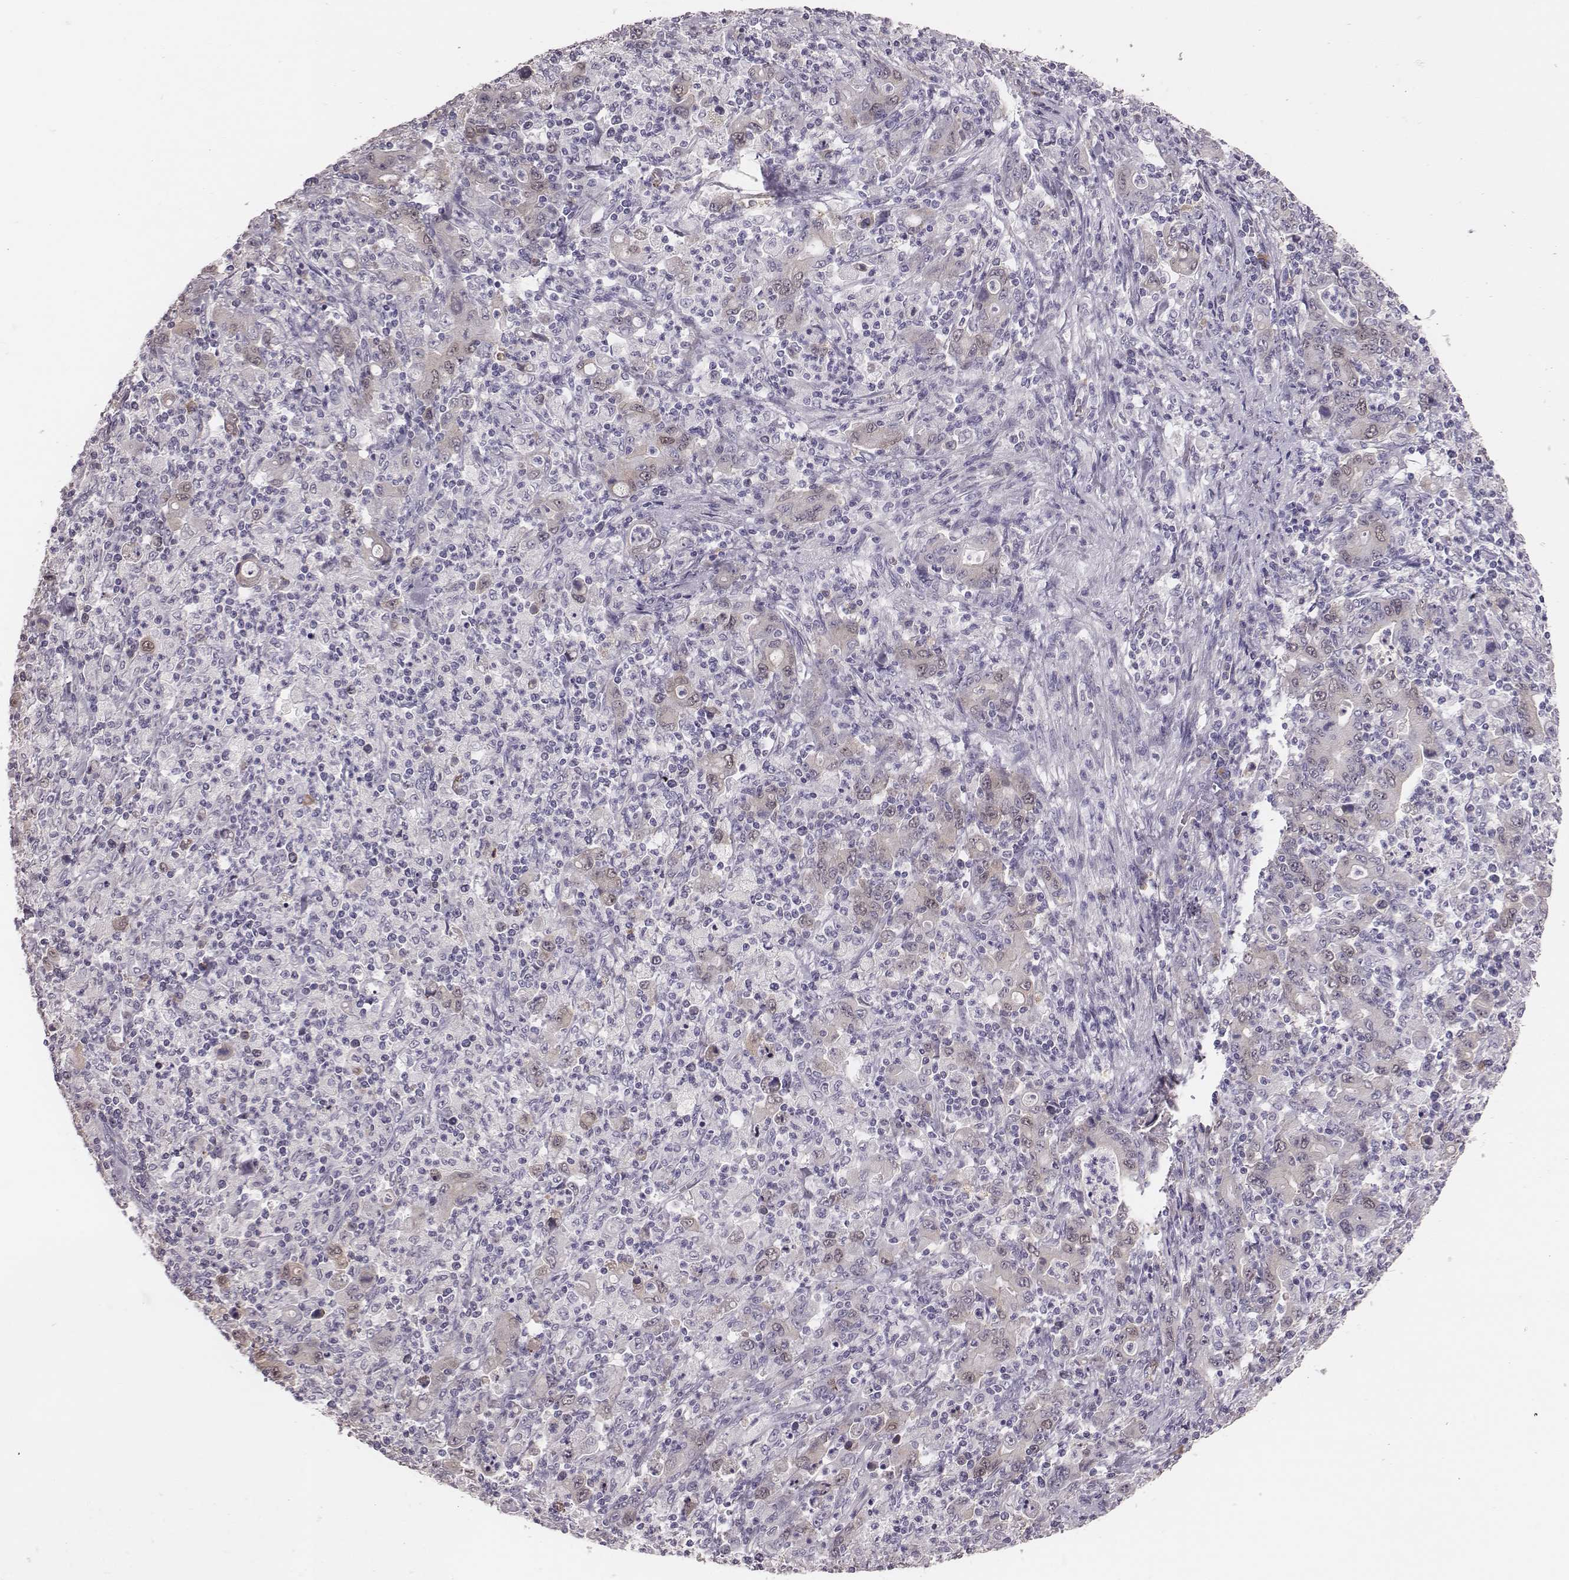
{"staining": {"intensity": "weak", "quantity": "<25%", "location": "cytoplasmic/membranous,nuclear"}, "tissue": "stomach cancer", "cell_type": "Tumor cells", "image_type": "cancer", "snomed": [{"axis": "morphology", "description": "Adenocarcinoma, NOS"}, {"axis": "topography", "description": "Stomach, upper"}], "caption": "The micrograph displays no significant staining in tumor cells of stomach cancer.", "gene": "PBK", "patient": {"sex": "male", "age": 69}}